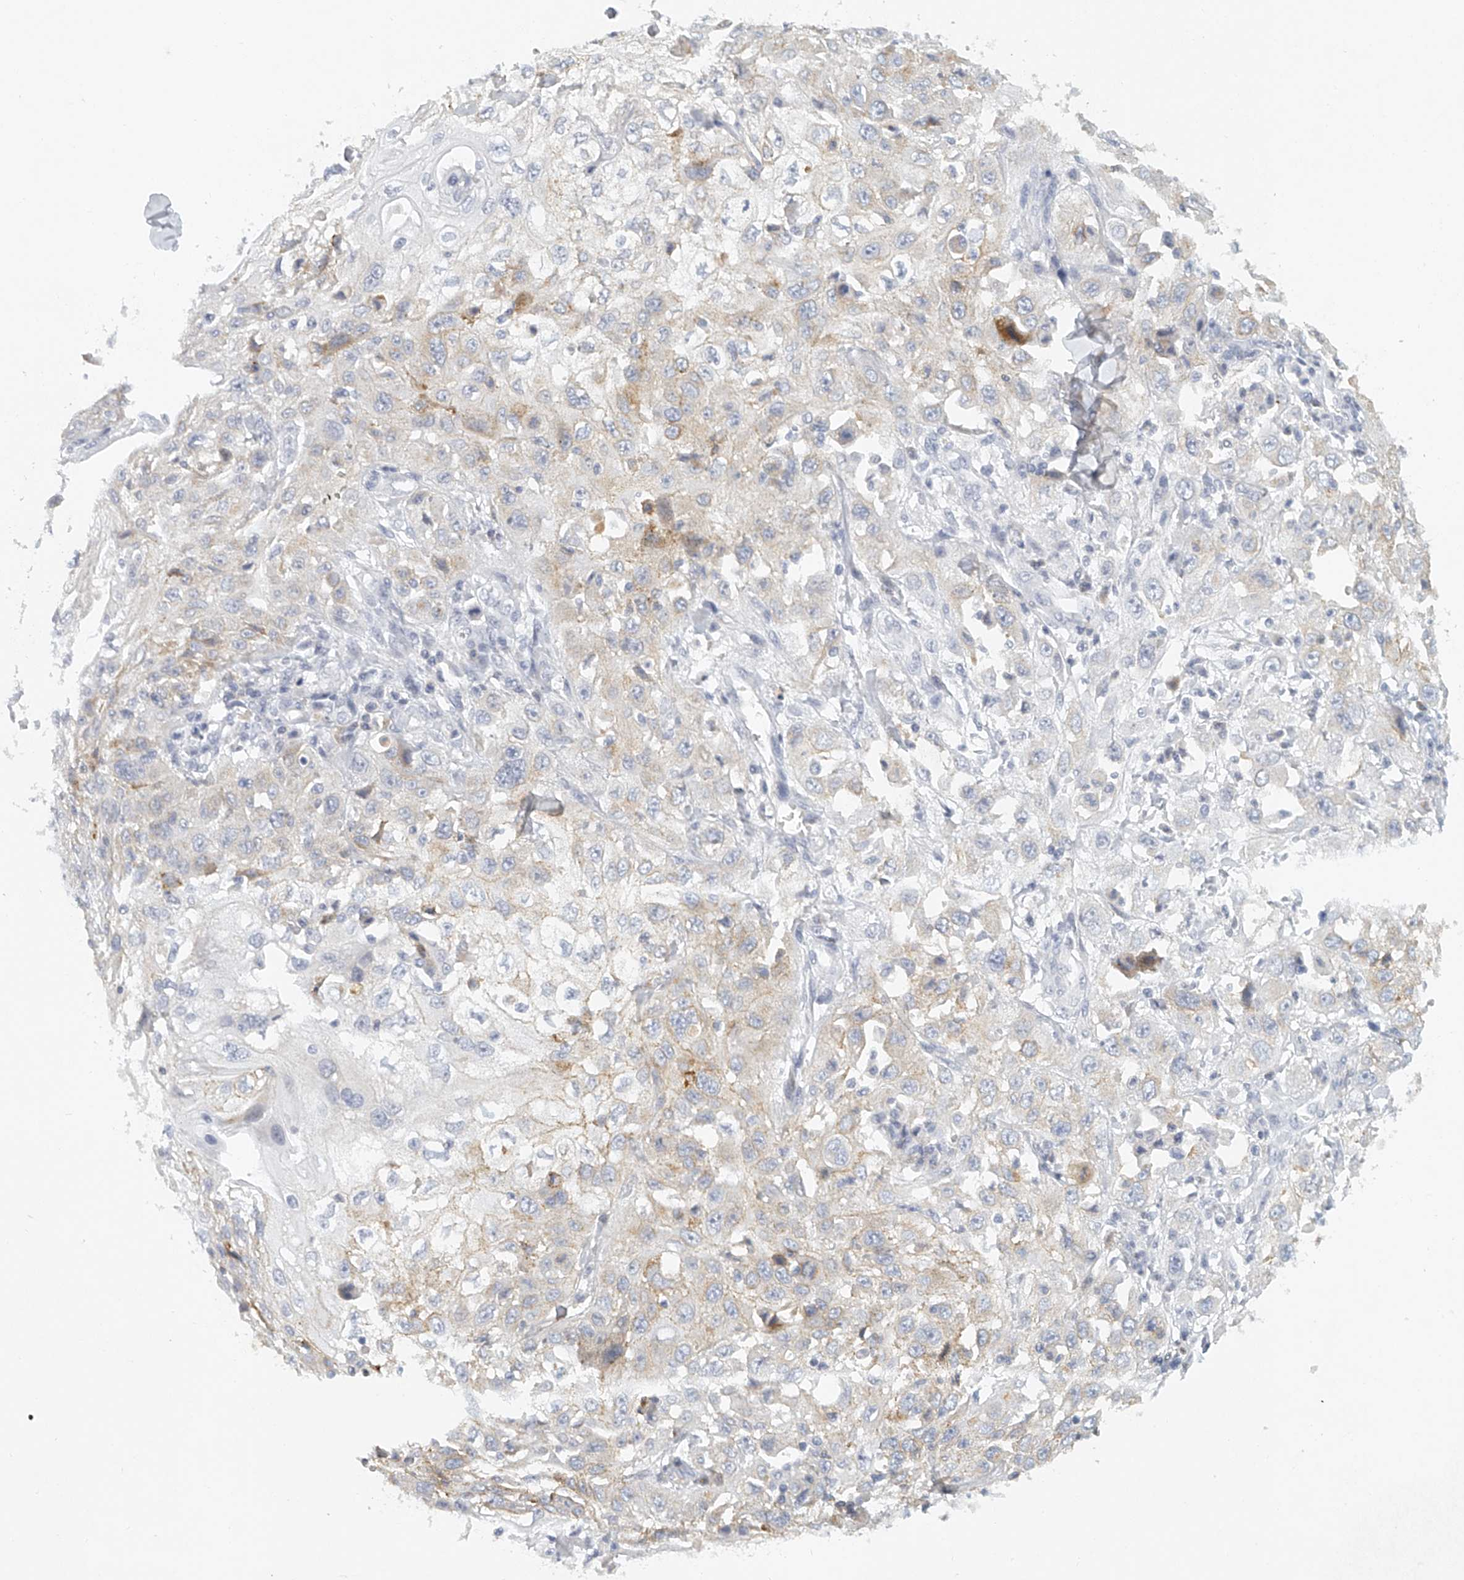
{"staining": {"intensity": "weak", "quantity": "25%-75%", "location": "cytoplasmic/membranous"}, "tissue": "skin cancer", "cell_type": "Tumor cells", "image_type": "cancer", "snomed": [{"axis": "morphology", "description": "Squamous cell carcinoma, NOS"}, {"axis": "topography", "description": "Skin"}], "caption": "Tumor cells reveal low levels of weak cytoplasmic/membranous positivity in approximately 25%-75% of cells in human squamous cell carcinoma (skin). (Brightfield microscopy of DAB IHC at high magnification).", "gene": "FAT2", "patient": {"sex": "male", "age": 75}}